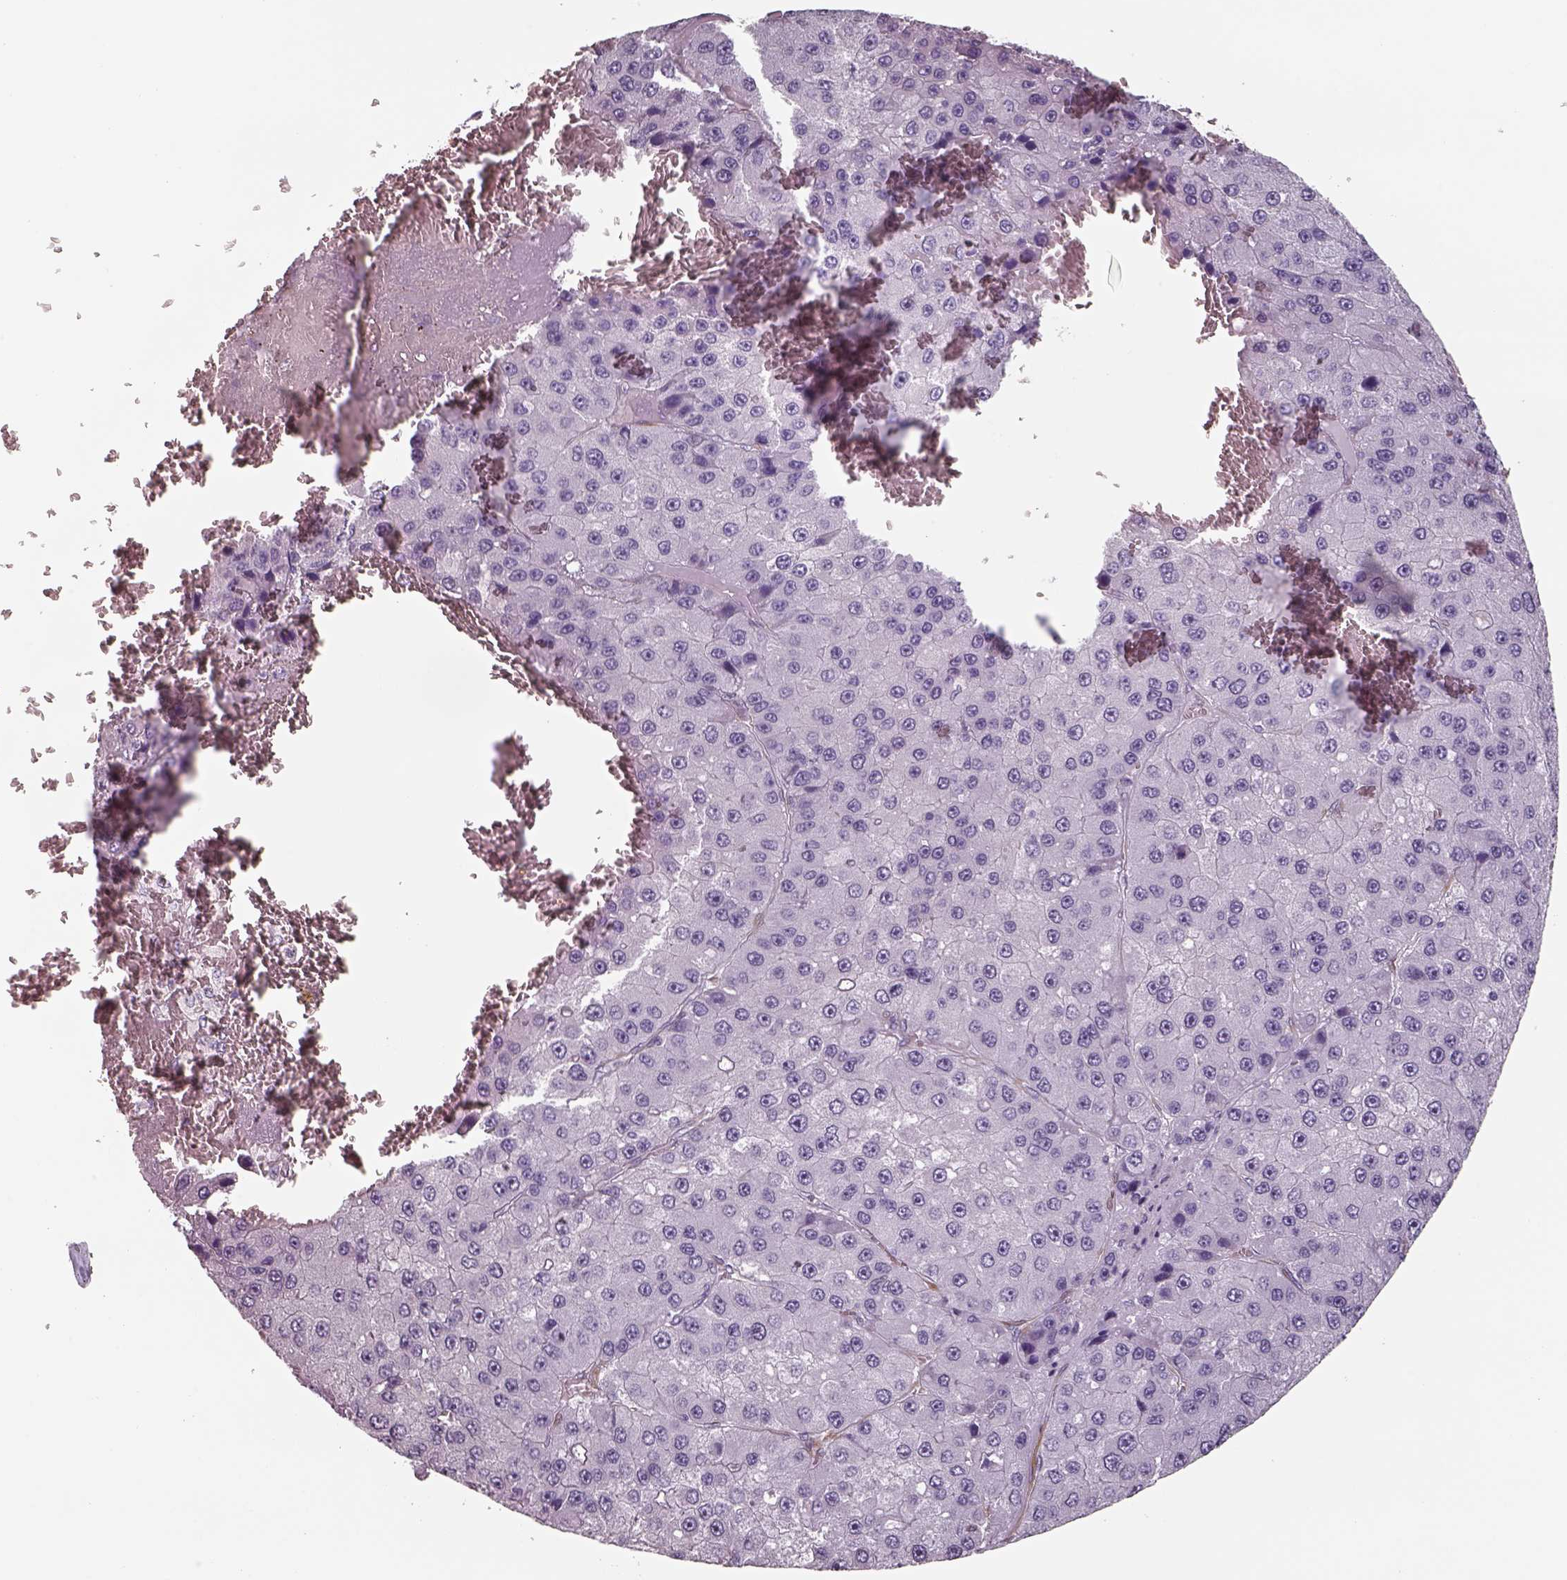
{"staining": {"intensity": "negative", "quantity": "none", "location": "none"}, "tissue": "liver cancer", "cell_type": "Tumor cells", "image_type": "cancer", "snomed": [{"axis": "morphology", "description": "Carcinoma, Hepatocellular, NOS"}, {"axis": "topography", "description": "Liver"}], "caption": "Immunohistochemical staining of human liver cancer displays no significant positivity in tumor cells.", "gene": "ISYNA1", "patient": {"sex": "female", "age": 73}}